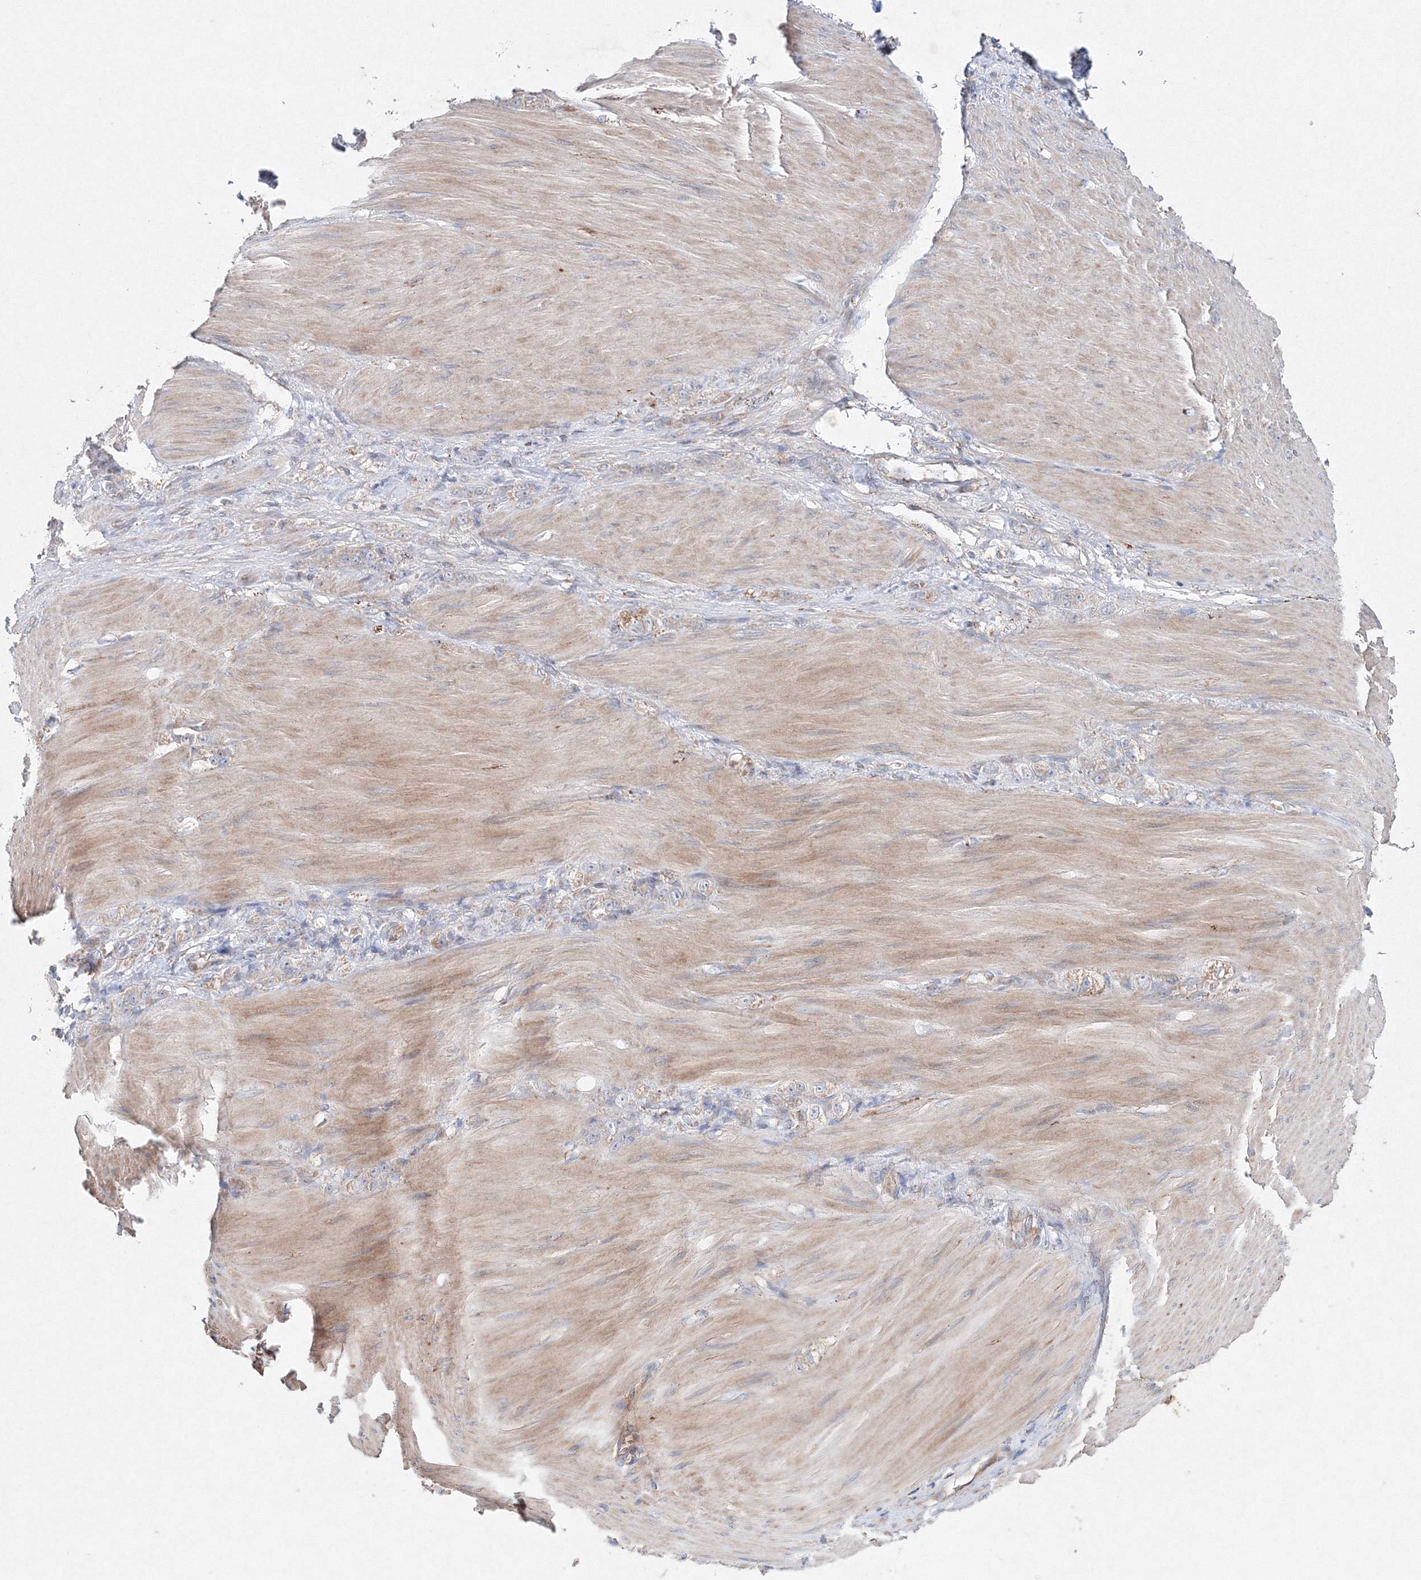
{"staining": {"intensity": "weak", "quantity": "25%-75%", "location": "cytoplasmic/membranous"}, "tissue": "stomach cancer", "cell_type": "Tumor cells", "image_type": "cancer", "snomed": [{"axis": "morphology", "description": "Normal tissue, NOS"}, {"axis": "morphology", "description": "Adenocarcinoma, NOS"}, {"axis": "topography", "description": "Stomach"}], "caption": "Immunohistochemical staining of human stomach cancer displays low levels of weak cytoplasmic/membranous positivity in approximately 25%-75% of tumor cells. (brown staining indicates protein expression, while blue staining denotes nuclei).", "gene": "WDR49", "patient": {"sex": "male", "age": 82}}